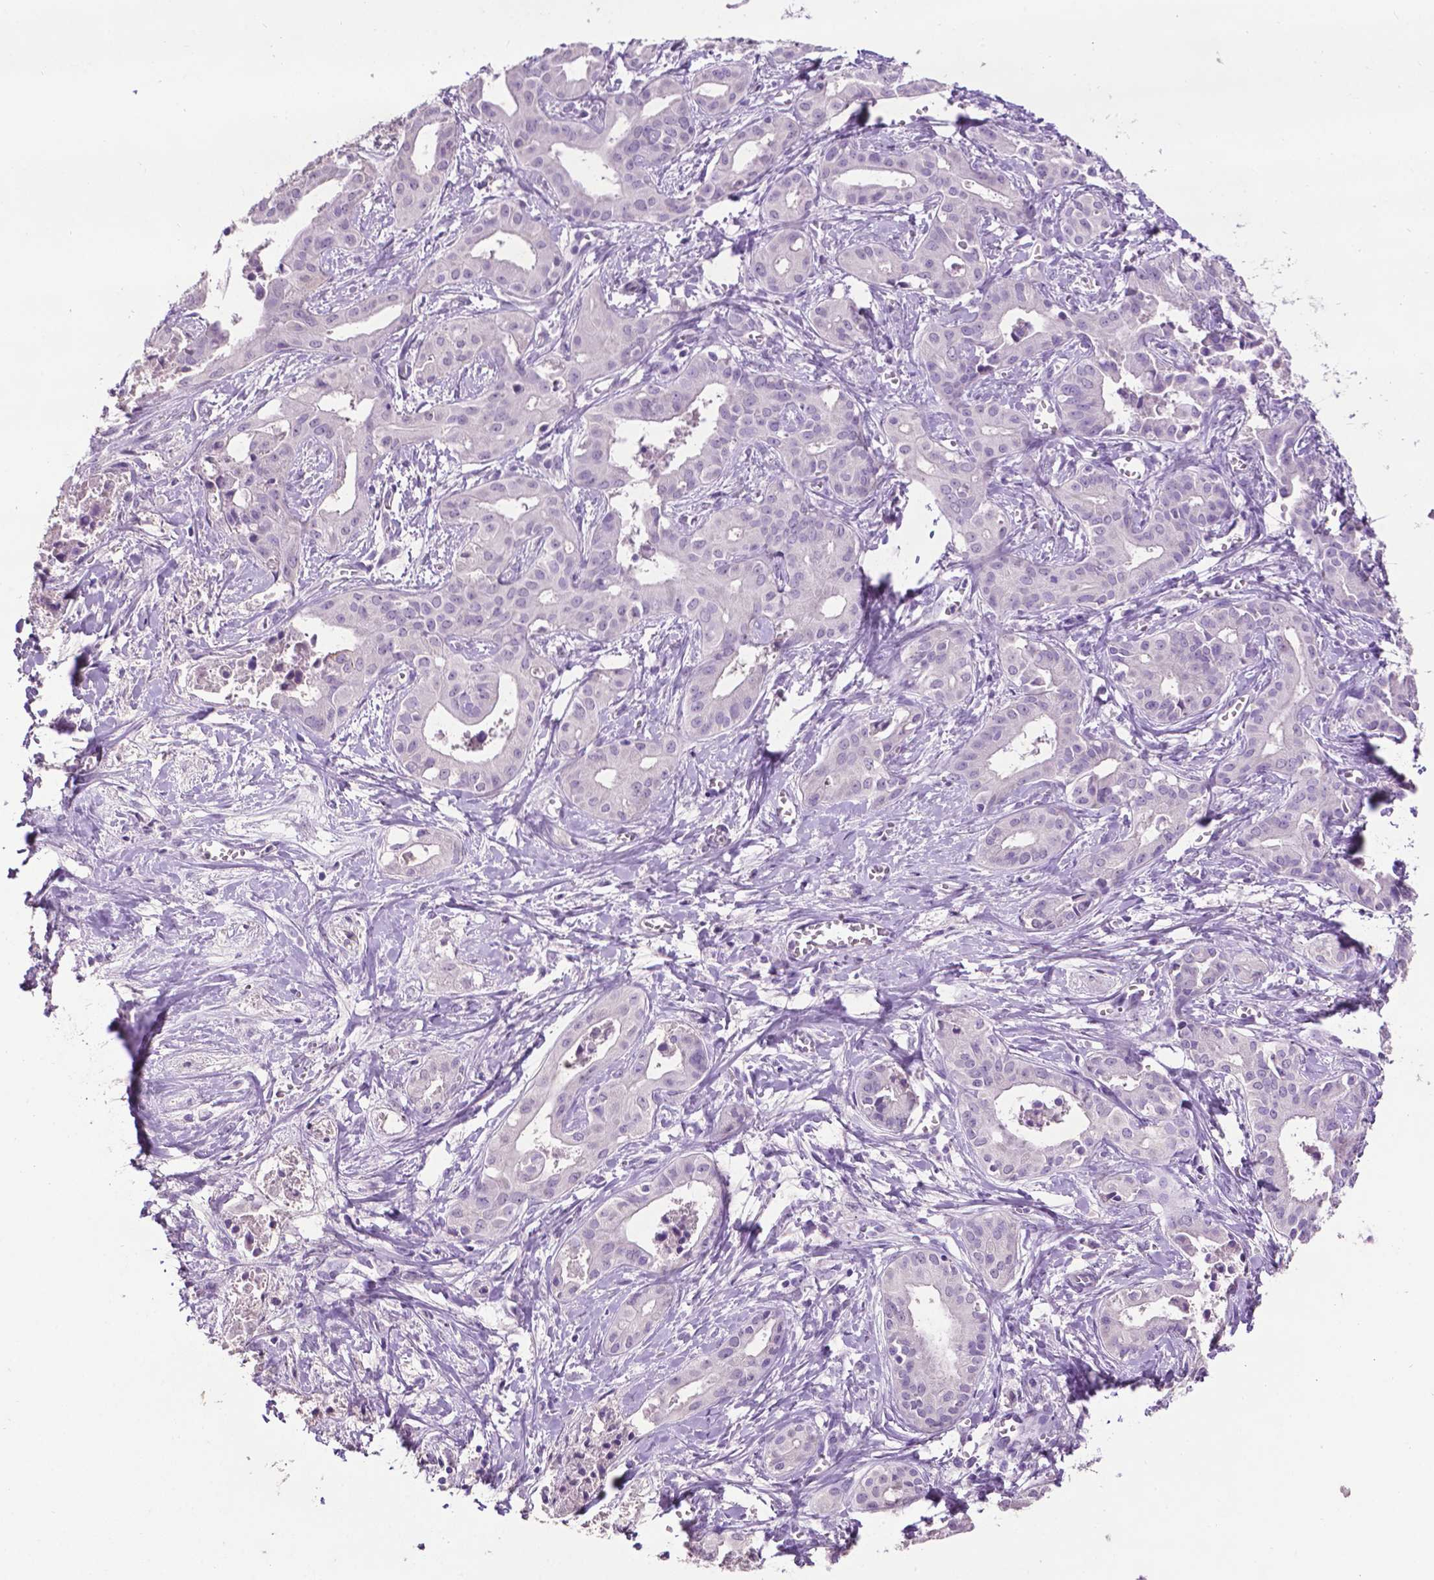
{"staining": {"intensity": "negative", "quantity": "none", "location": "none"}, "tissue": "liver cancer", "cell_type": "Tumor cells", "image_type": "cancer", "snomed": [{"axis": "morphology", "description": "Cholangiocarcinoma"}, {"axis": "topography", "description": "Liver"}], "caption": "Liver cancer (cholangiocarcinoma) stained for a protein using IHC displays no expression tumor cells.", "gene": "TACSTD2", "patient": {"sex": "female", "age": 65}}